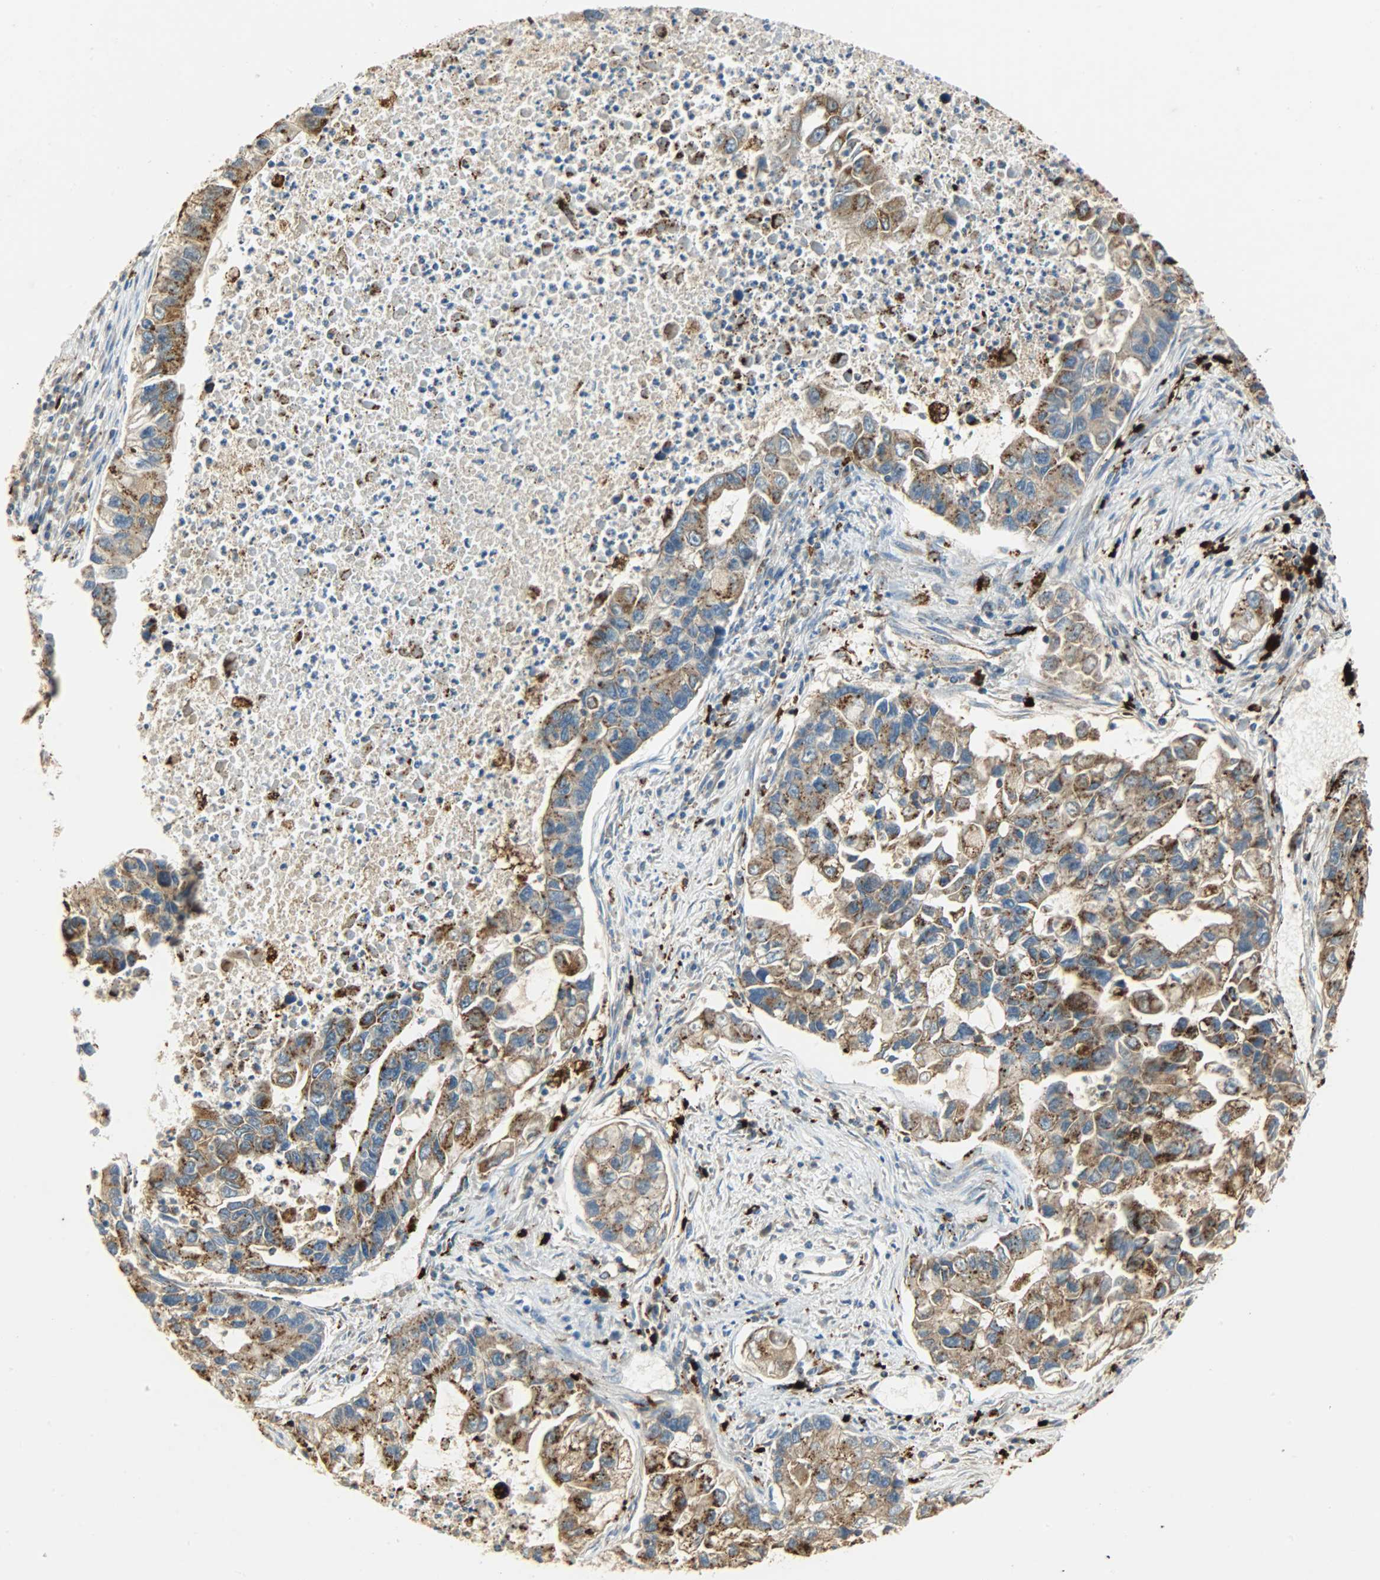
{"staining": {"intensity": "moderate", "quantity": ">75%", "location": "cytoplasmic/membranous"}, "tissue": "lung cancer", "cell_type": "Tumor cells", "image_type": "cancer", "snomed": [{"axis": "morphology", "description": "Adenocarcinoma, NOS"}, {"axis": "topography", "description": "Lung"}], "caption": "Moderate cytoplasmic/membranous staining for a protein is seen in approximately >75% of tumor cells of adenocarcinoma (lung) using immunohistochemistry (IHC).", "gene": "ASAH1", "patient": {"sex": "female", "age": 51}}